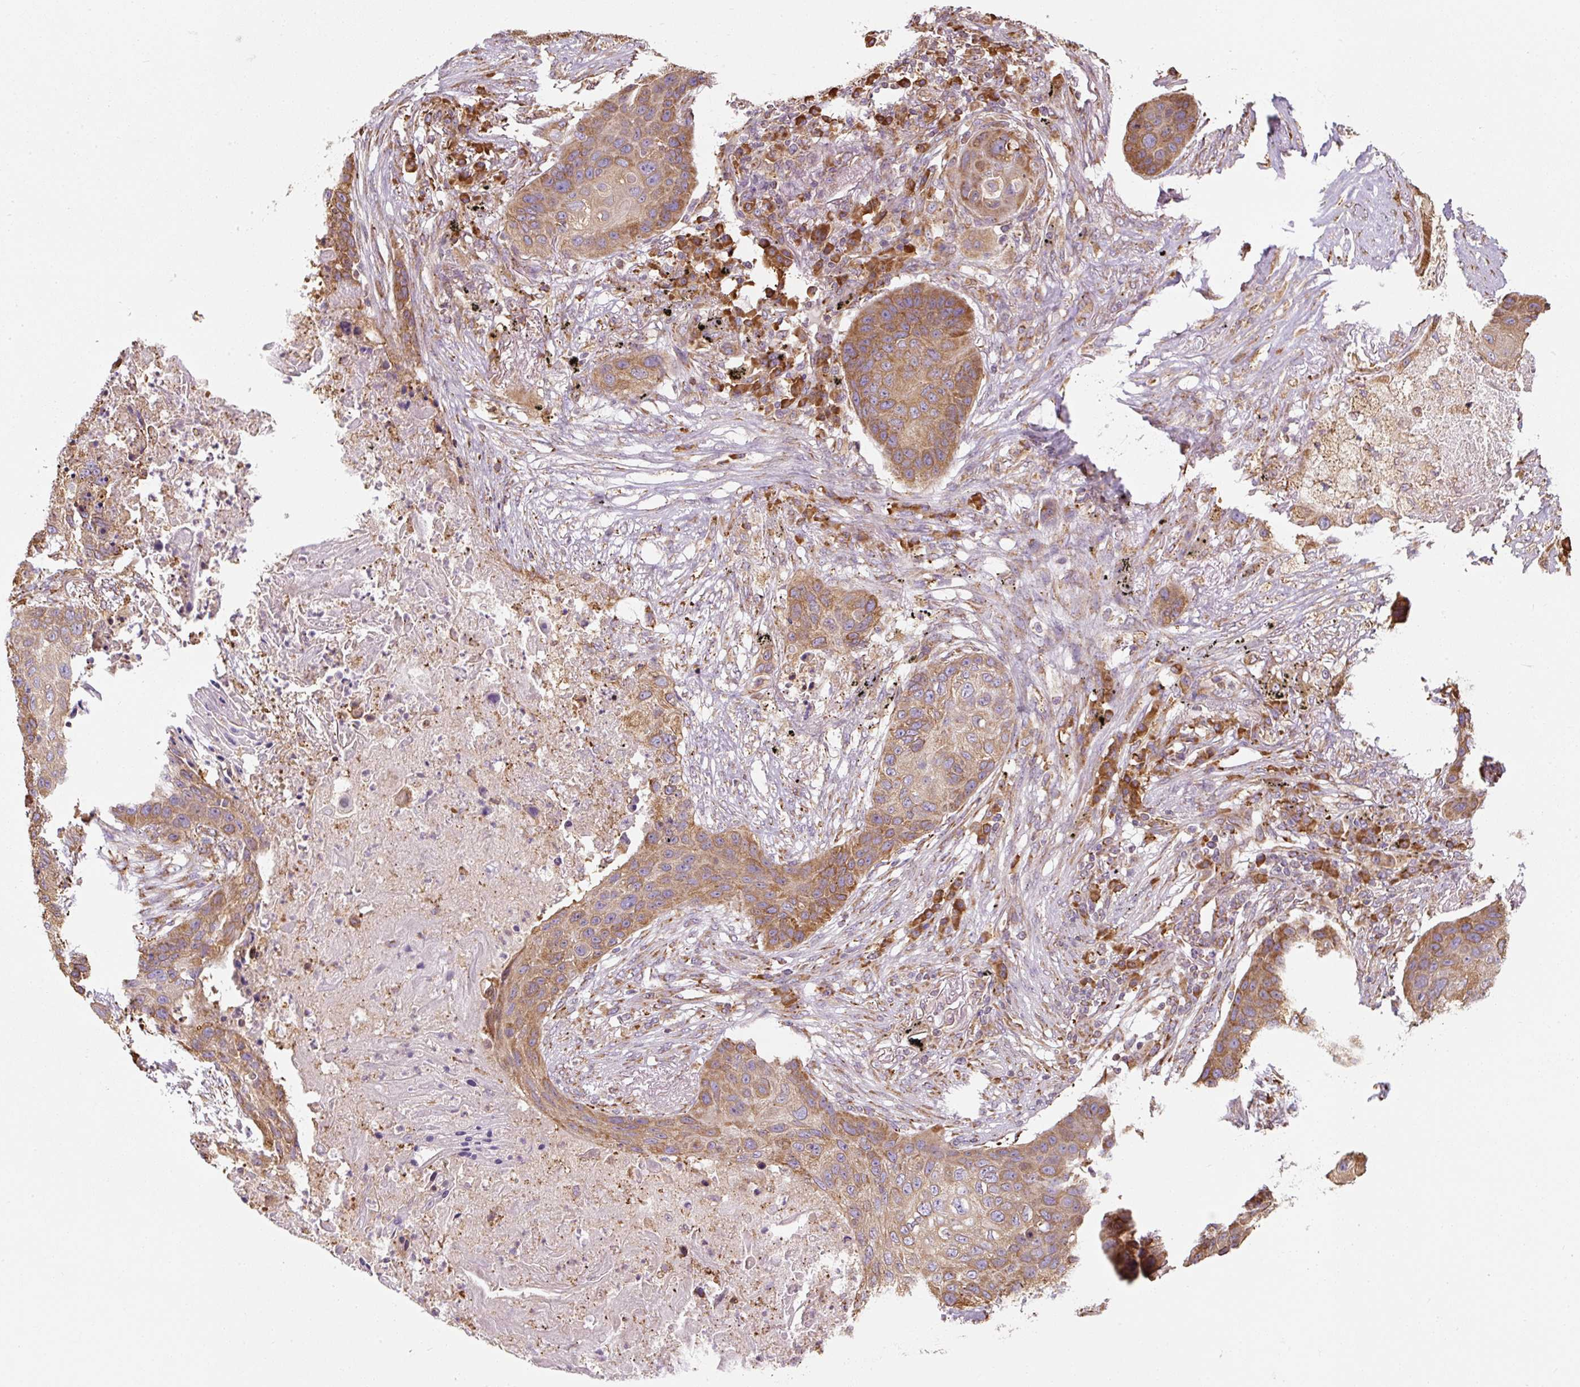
{"staining": {"intensity": "moderate", "quantity": ">75%", "location": "cytoplasmic/membranous"}, "tissue": "lung cancer", "cell_type": "Tumor cells", "image_type": "cancer", "snomed": [{"axis": "morphology", "description": "Squamous cell carcinoma, NOS"}, {"axis": "topography", "description": "Lung"}], "caption": "Moderate cytoplasmic/membranous expression is identified in about >75% of tumor cells in lung squamous cell carcinoma. The protein of interest is stained brown, and the nuclei are stained in blue (DAB IHC with brightfield microscopy, high magnification).", "gene": "PRKCSH", "patient": {"sex": "female", "age": 63}}